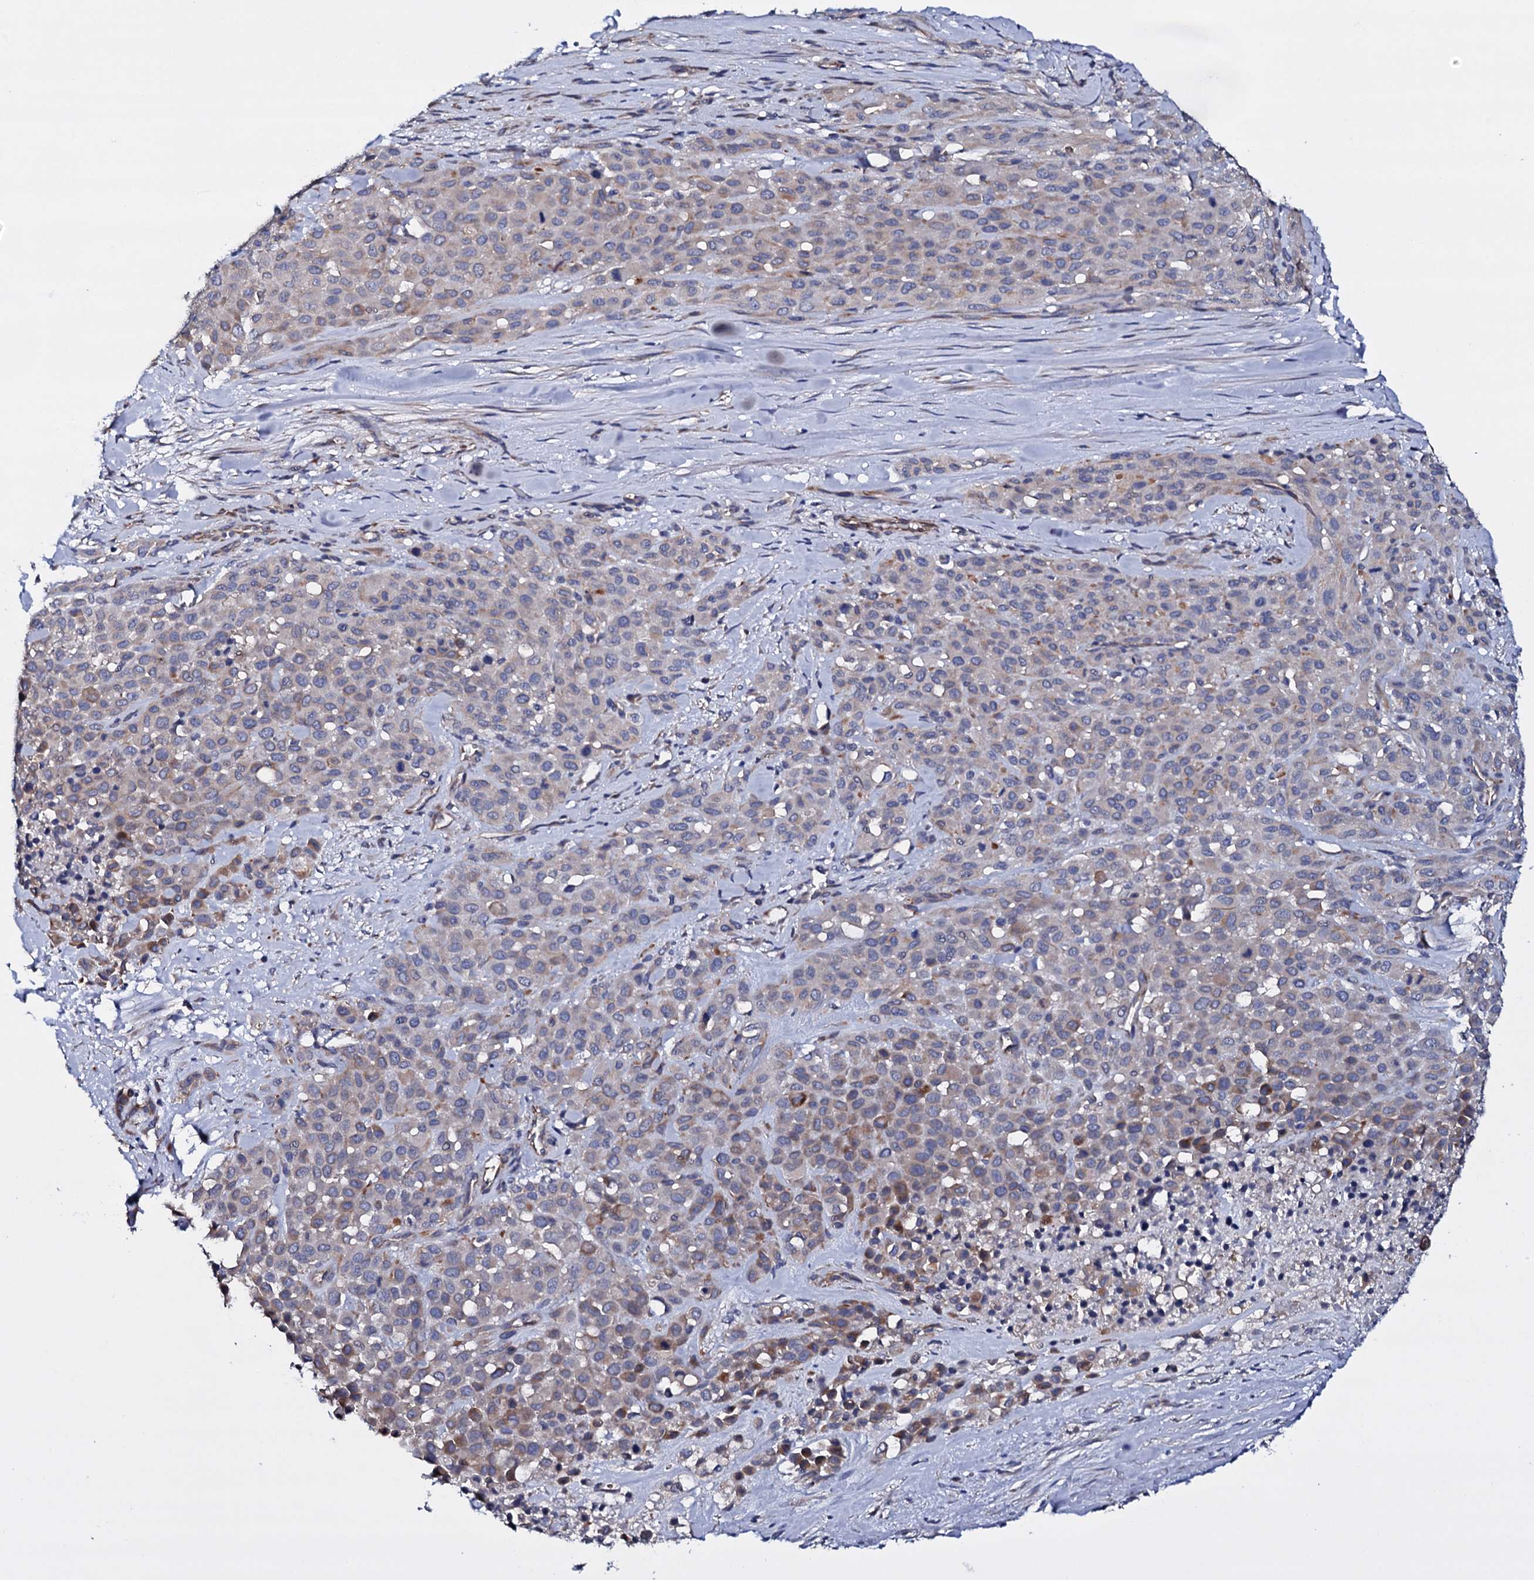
{"staining": {"intensity": "weak", "quantity": "<25%", "location": "cytoplasmic/membranous"}, "tissue": "melanoma", "cell_type": "Tumor cells", "image_type": "cancer", "snomed": [{"axis": "morphology", "description": "Malignant melanoma, Metastatic site"}, {"axis": "topography", "description": "Skin"}], "caption": "Immunohistochemistry image of malignant melanoma (metastatic site) stained for a protein (brown), which demonstrates no positivity in tumor cells.", "gene": "BCL2L14", "patient": {"sex": "female", "age": 81}}